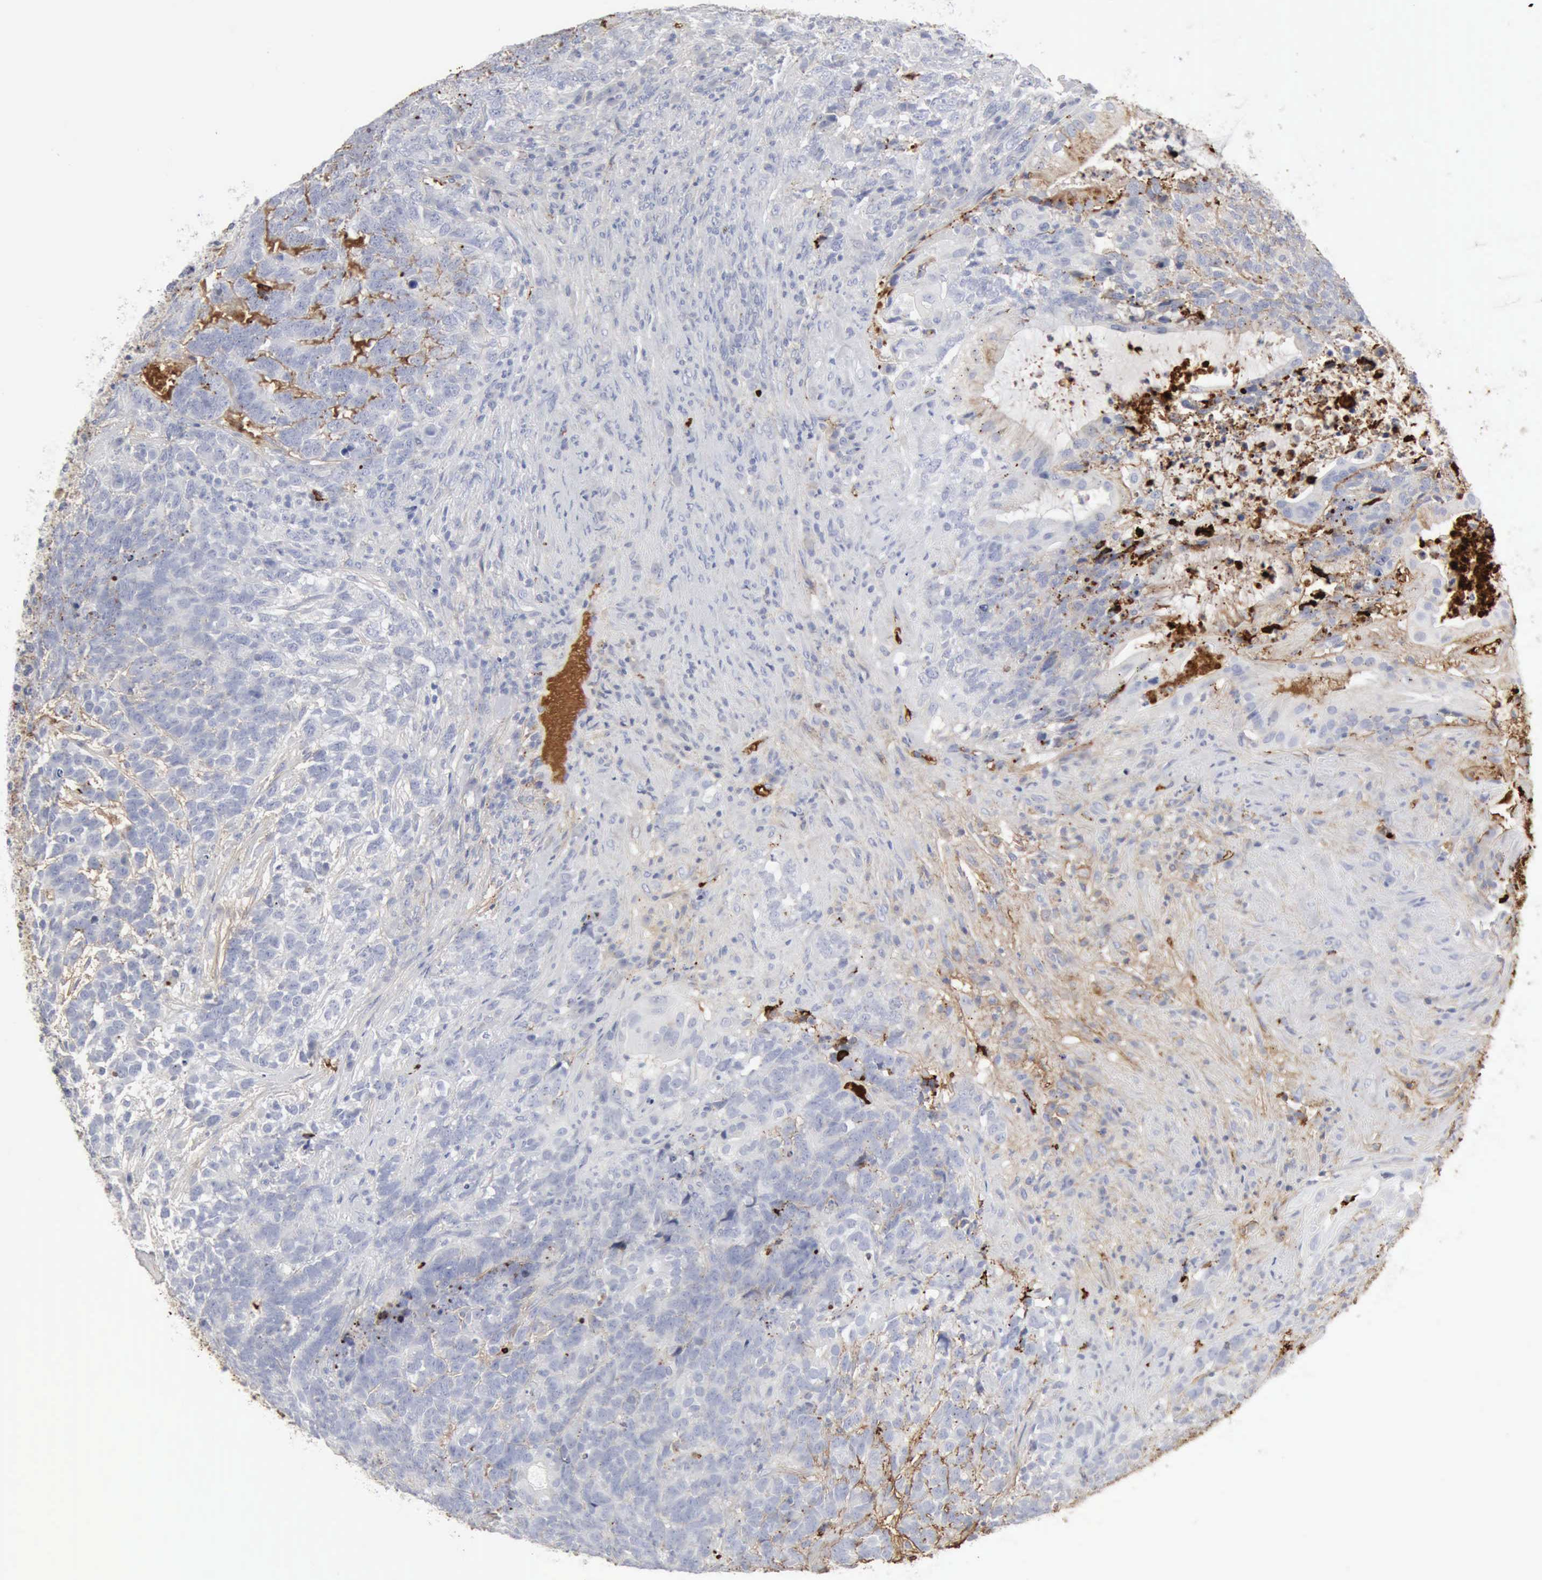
{"staining": {"intensity": "negative", "quantity": "none", "location": "none"}, "tissue": "testis cancer", "cell_type": "Tumor cells", "image_type": "cancer", "snomed": [{"axis": "morphology", "description": "Carcinoma, Embryonal, NOS"}, {"axis": "topography", "description": "Testis"}], "caption": "This is an immunohistochemistry (IHC) photomicrograph of testis cancer. There is no staining in tumor cells.", "gene": "C4BPA", "patient": {"sex": "male", "age": 26}}